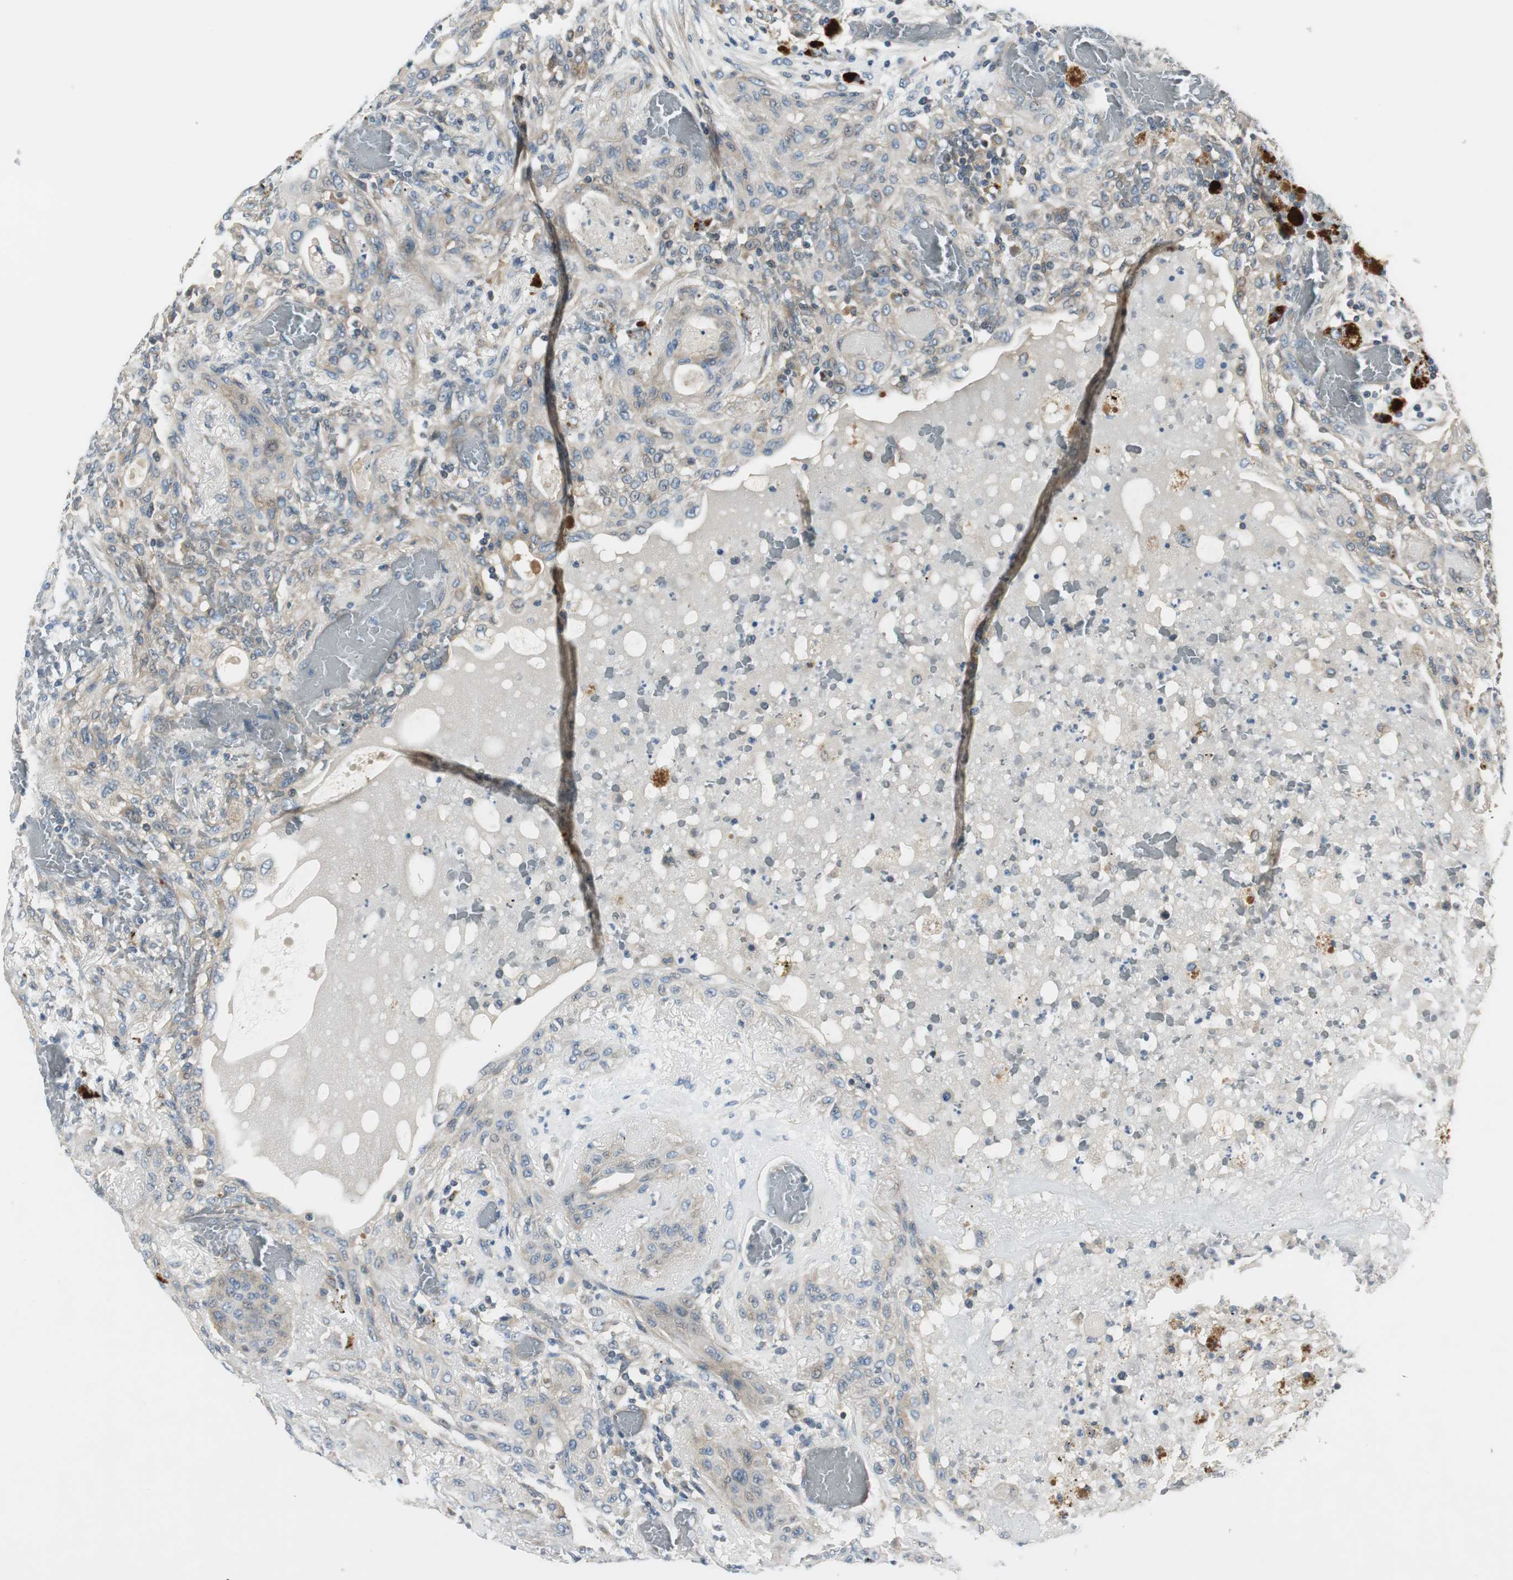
{"staining": {"intensity": "weak", "quantity": ">75%", "location": "cytoplasmic/membranous"}, "tissue": "lung cancer", "cell_type": "Tumor cells", "image_type": "cancer", "snomed": [{"axis": "morphology", "description": "Squamous cell carcinoma, NOS"}, {"axis": "topography", "description": "Lung"}], "caption": "The immunohistochemical stain highlights weak cytoplasmic/membranous positivity in tumor cells of lung cancer tissue.", "gene": "PRKAA1", "patient": {"sex": "female", "age": 47}}